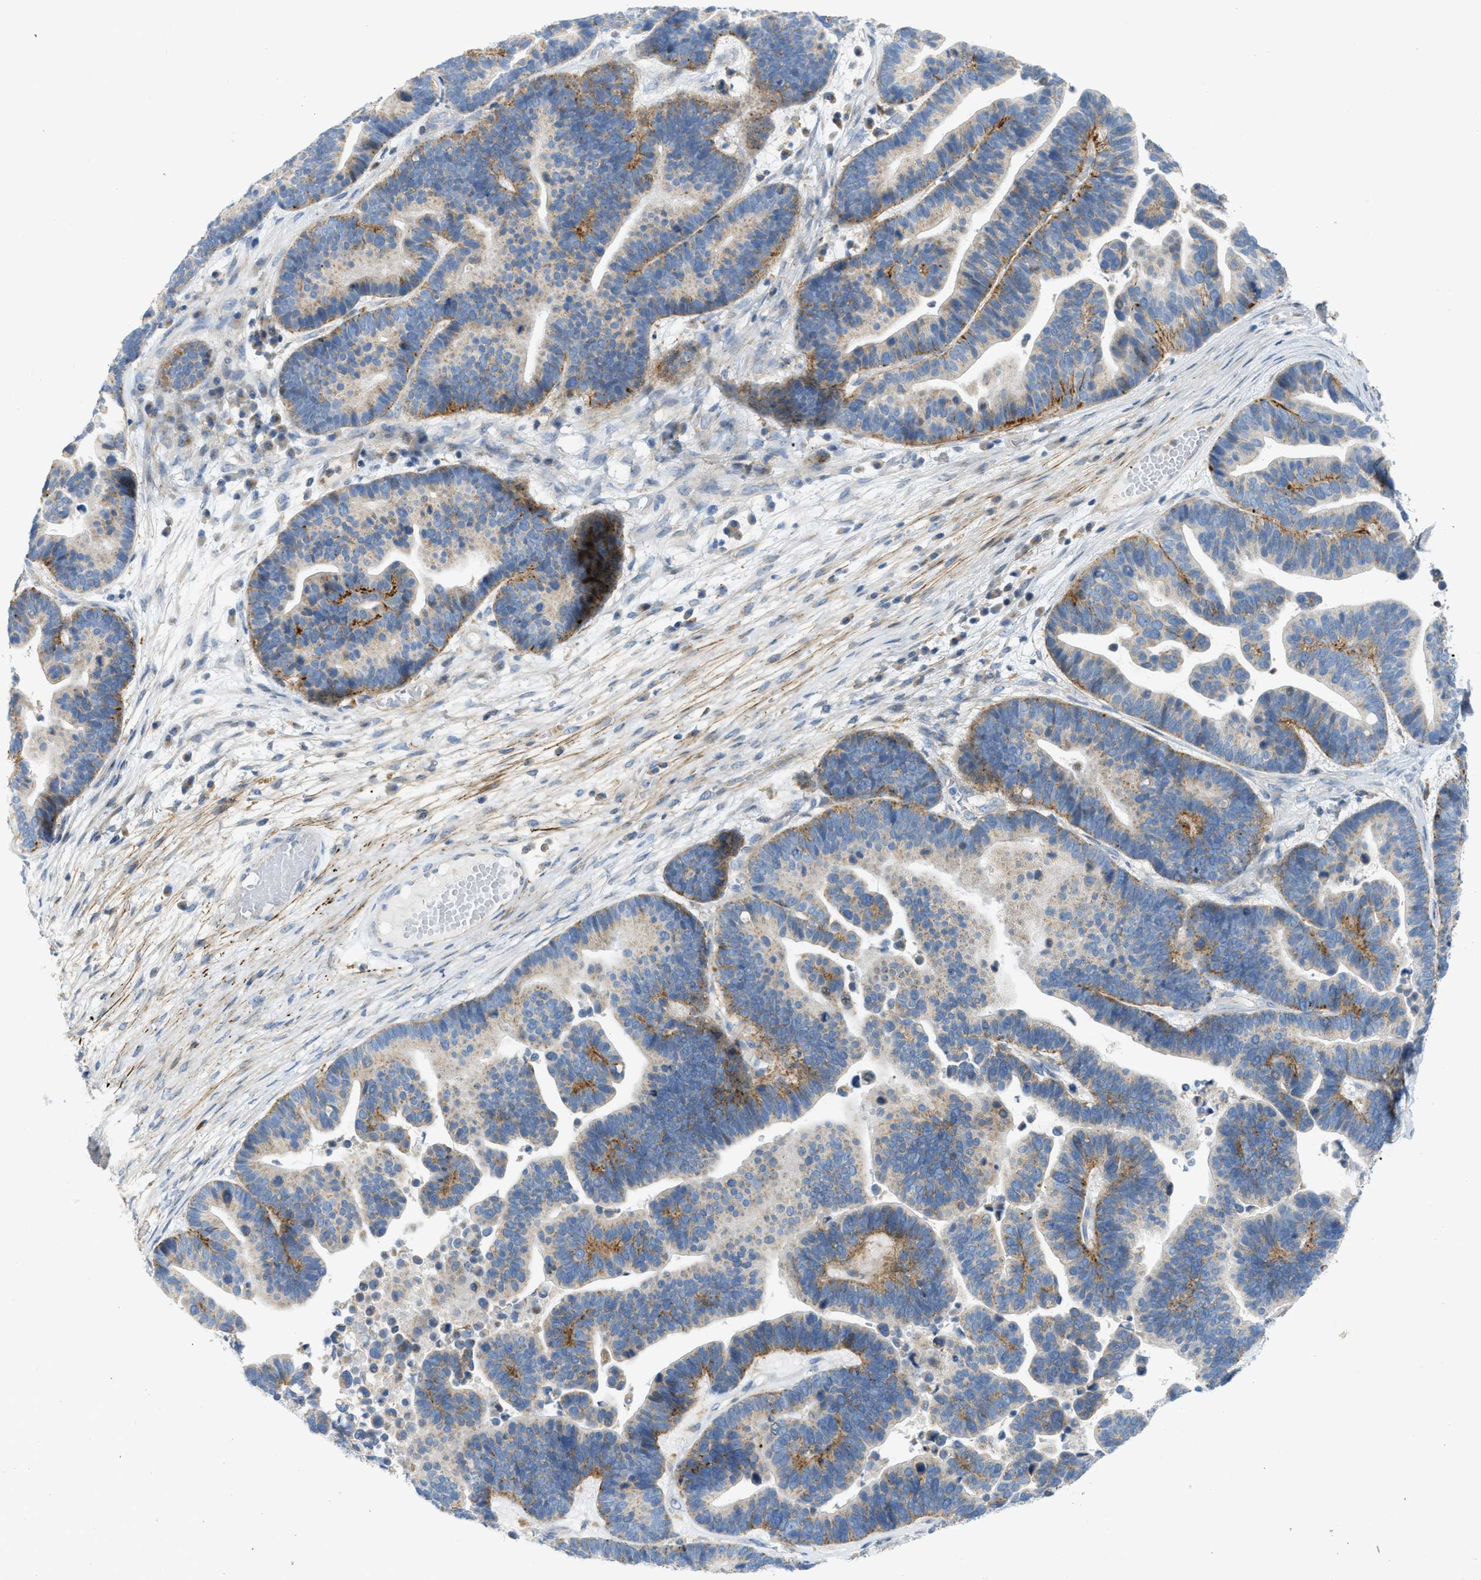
{"staining": {"intensity": "moderate", "quantity": "25%-75%", "location": "cytoplasmic/membranous"}, "tissue": "ovarian cancer", "cell_type": "Tumor cells", "image_type": "cancer", "snomed": [{"axis": "morphology", "description": "Cystadenocarcinoma, serous, NOS"}, {"axis": "topography", "description": "Ovary"}], "caption": "DAB (3,3'-diaminobenzidine) immunohistochemical staining of human ovarian serous cystadenocarcinoma demonstrates moderate cytoplasmic/membranous protein expression in approximately 25%-75% of tumor cells.", "gene": "LMBRD1", "patient": {"sex": "female", "age": 56}}